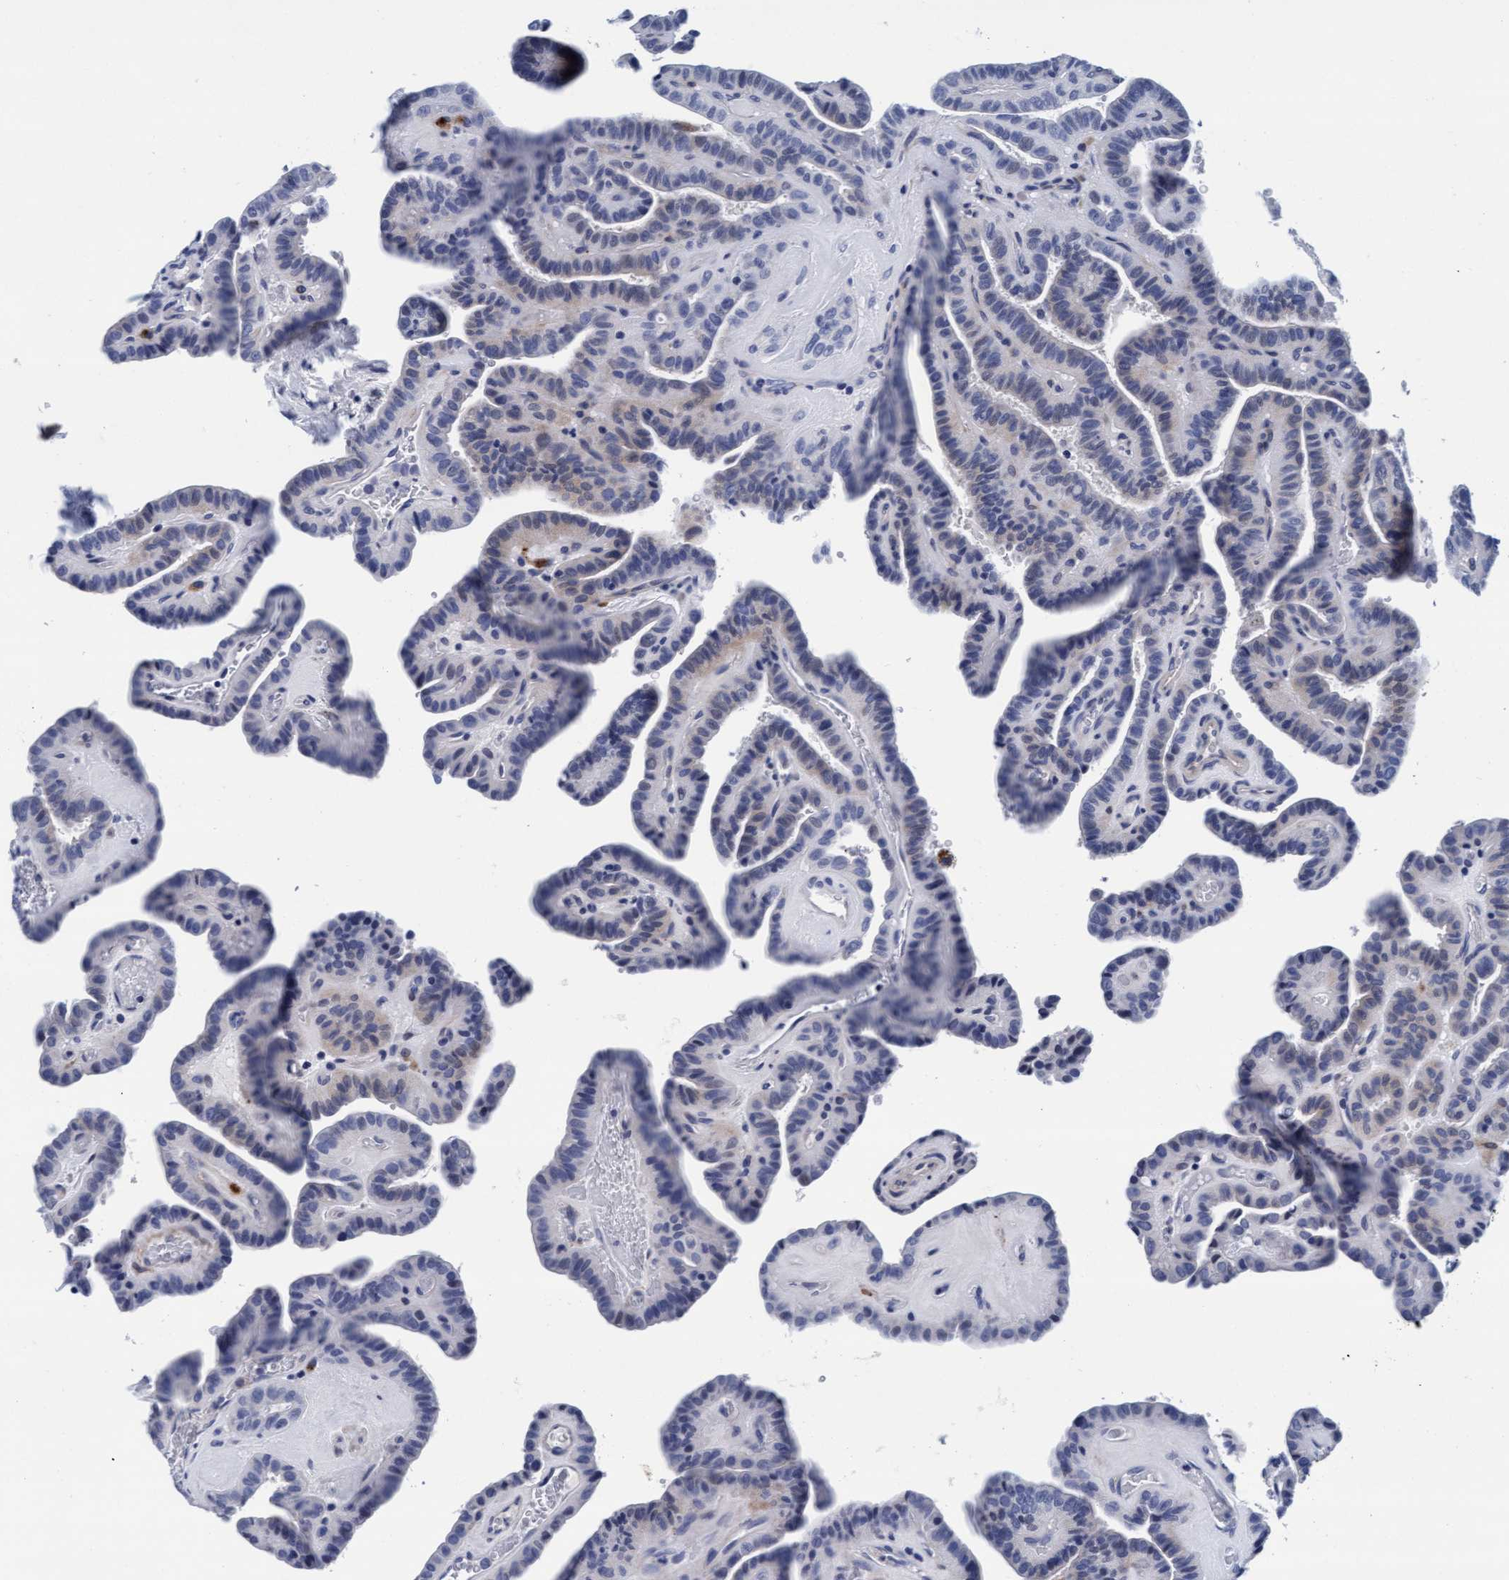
{"staining": {"intensity": "negative", "quantity": "none", "location": "none"}, "tissue": "thyroid cancer", "cell_type": "Tumor cells", "image_type": "cancer", "snomed": [{"axis": "morphology", "description": "Papillary adenocarcinoma, NOS"}, {"axis": "topography", "description": "Thyroid gland"}], "caption": "There is no significant positivity in tumor cells of thyroid cancer. (IHC, brightfield microscopy, high magnification).", "gene": "ARSG", "patient": {"sex": "male", "age": 77}}